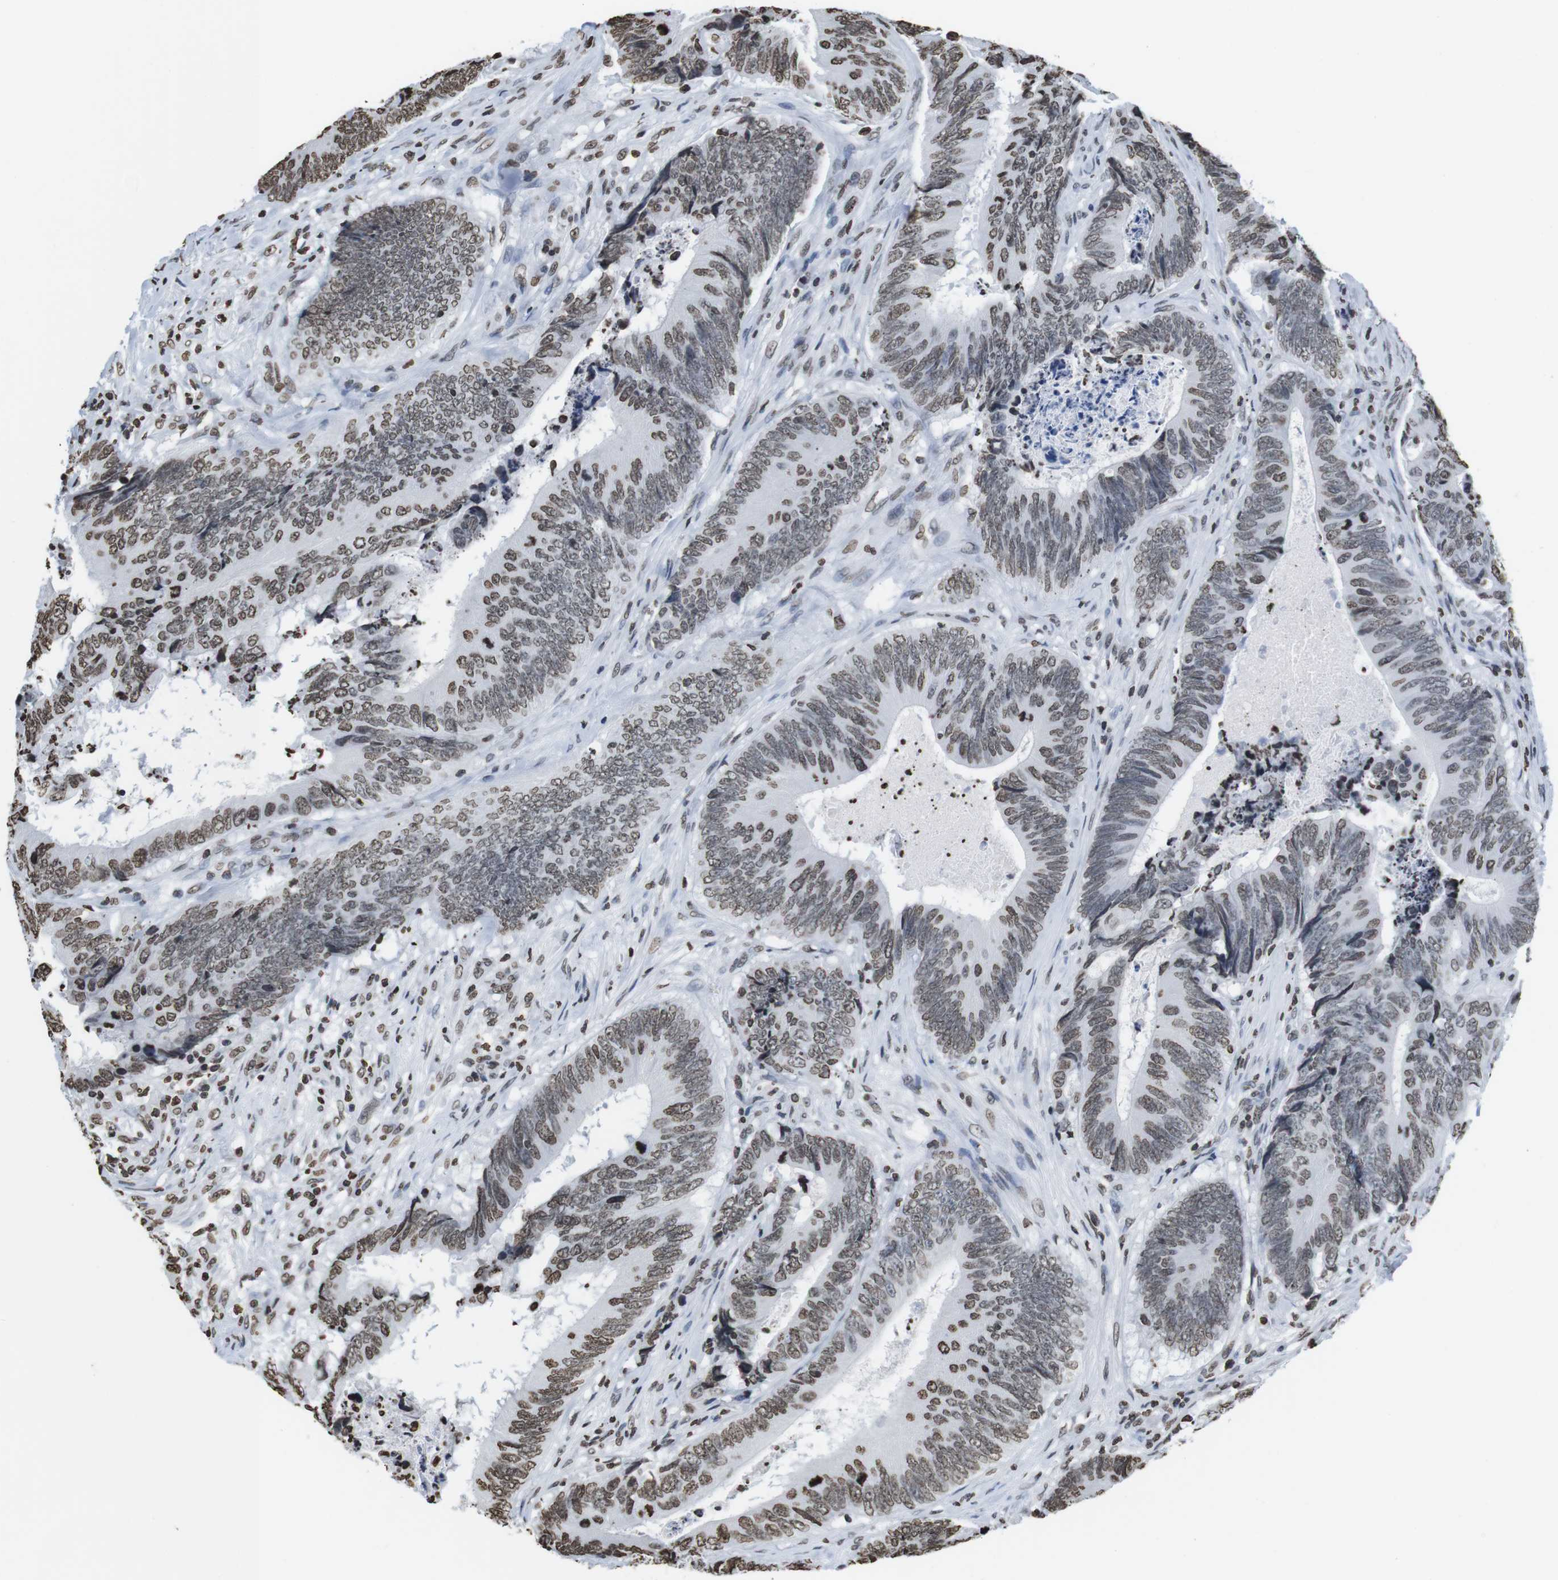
{"staining": {"intensity": "moderate", "quantity": "25%-75%", "location": "nuclear"}, "tissue": "colorectal cancer", "cell_type": "Tumor cells", "image_type": "cancer", "snomed": [{"axis": "morphology", "description": "Normal tissue, NOS"}, {"axis": "morphology", "description": "Adenocarcinoma, NOS"}, {"axis": "topography", "description": "Colon"}], "caption": "Immunohistochemistry staining of colorectal cancer, which shows medium levels of moderate nuclear positivity in approximately 25%-75% of tumor cells indicating moderate nuclear protein staining. The staining was performed using DAB (brown) for protein detection and nuclei were counterstained in hematoxylin (blue).", "gene": "BSX", "patient": {"sex": "male", "age": 56}}